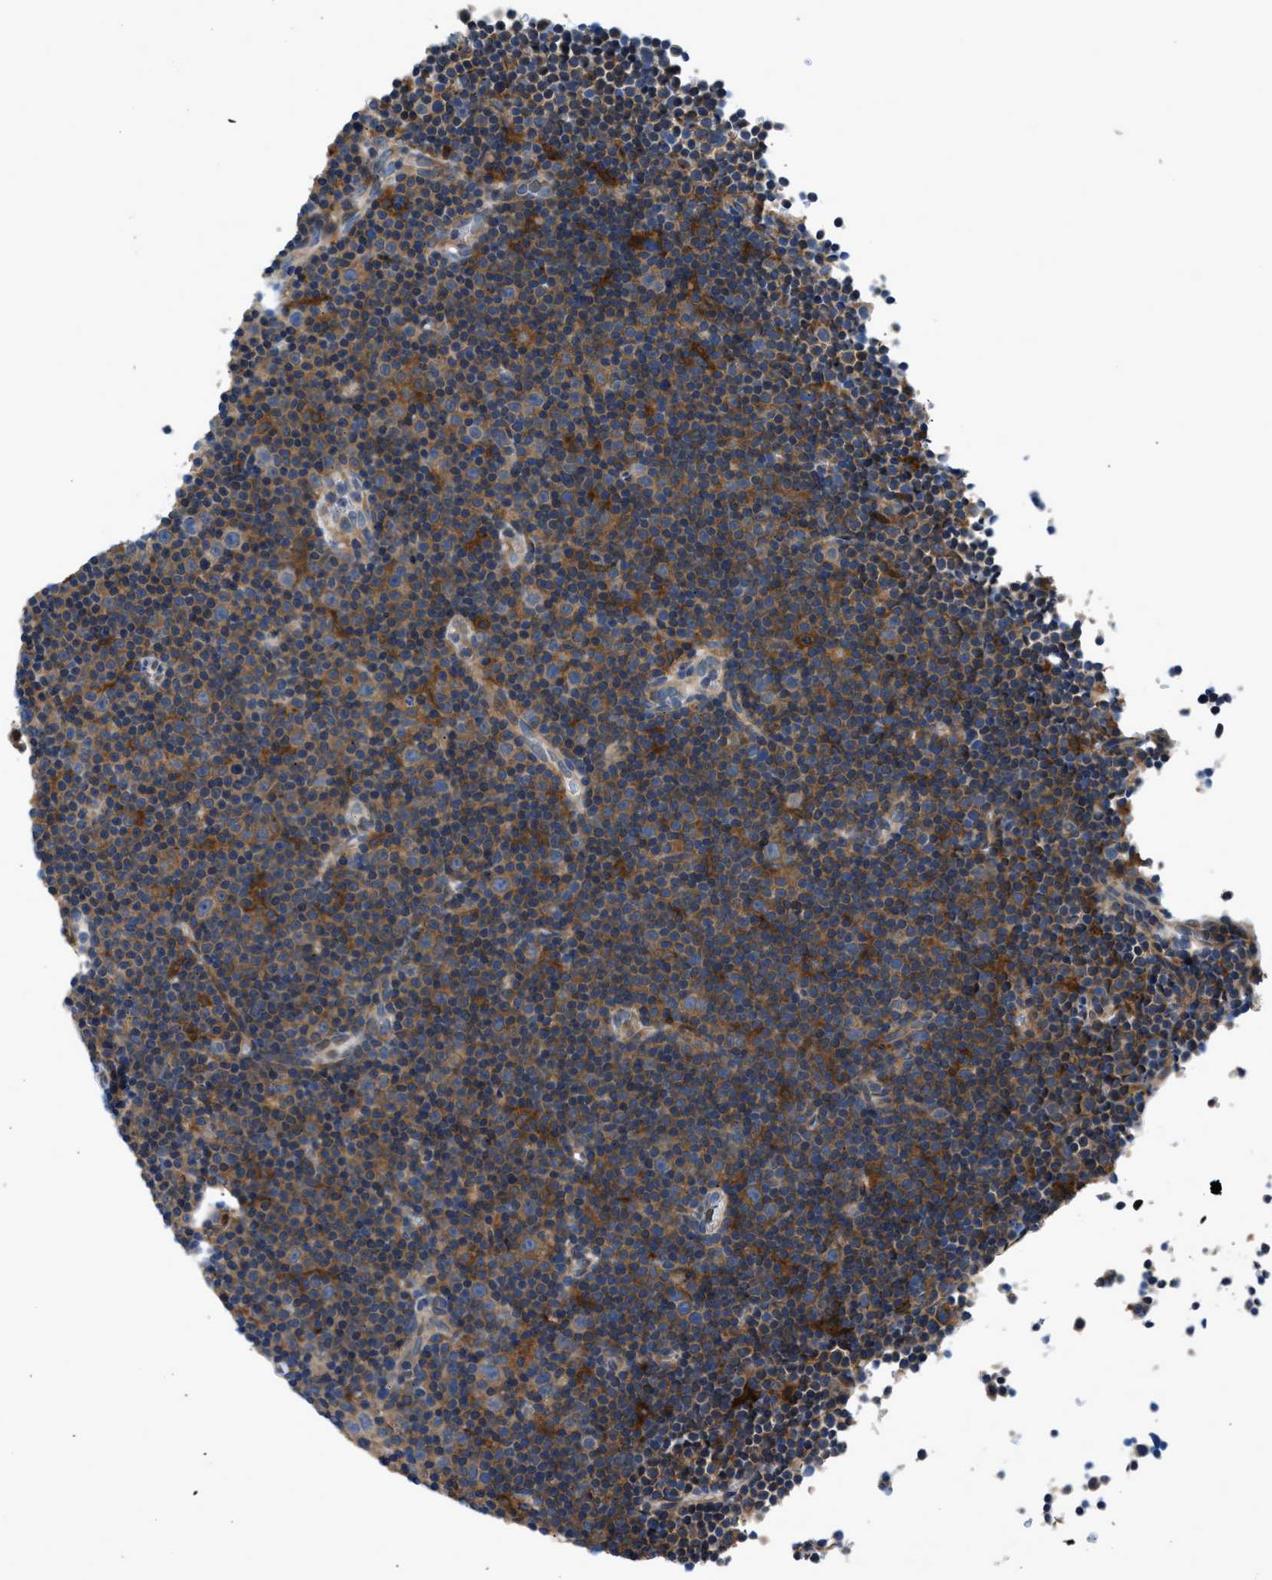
{"staining": {"intensity": "moderate", "quantity": ">75%", "location": "cytoplasmic/membranous"}, "tissue": "lymphoma", "cell_type": "Tumor cells", "image_type": "cancer", "snomed": [{"axis": "morphology", "description": "Malignant lymphoma, non-Hodgkin's type, Low grade"}, {"axis": "topography", "description": "Lymph node"}], "caption": "Immunohistochemistry (DAB) staining of human low-grade malignant lymphoma, non-Hodgkin's type reveals moderate cytoplasmic/membranous protein staining in approximately >75% of tumor cells.", "gene": "LPIN2", "patient": {"sex": "female", "age": 67}}